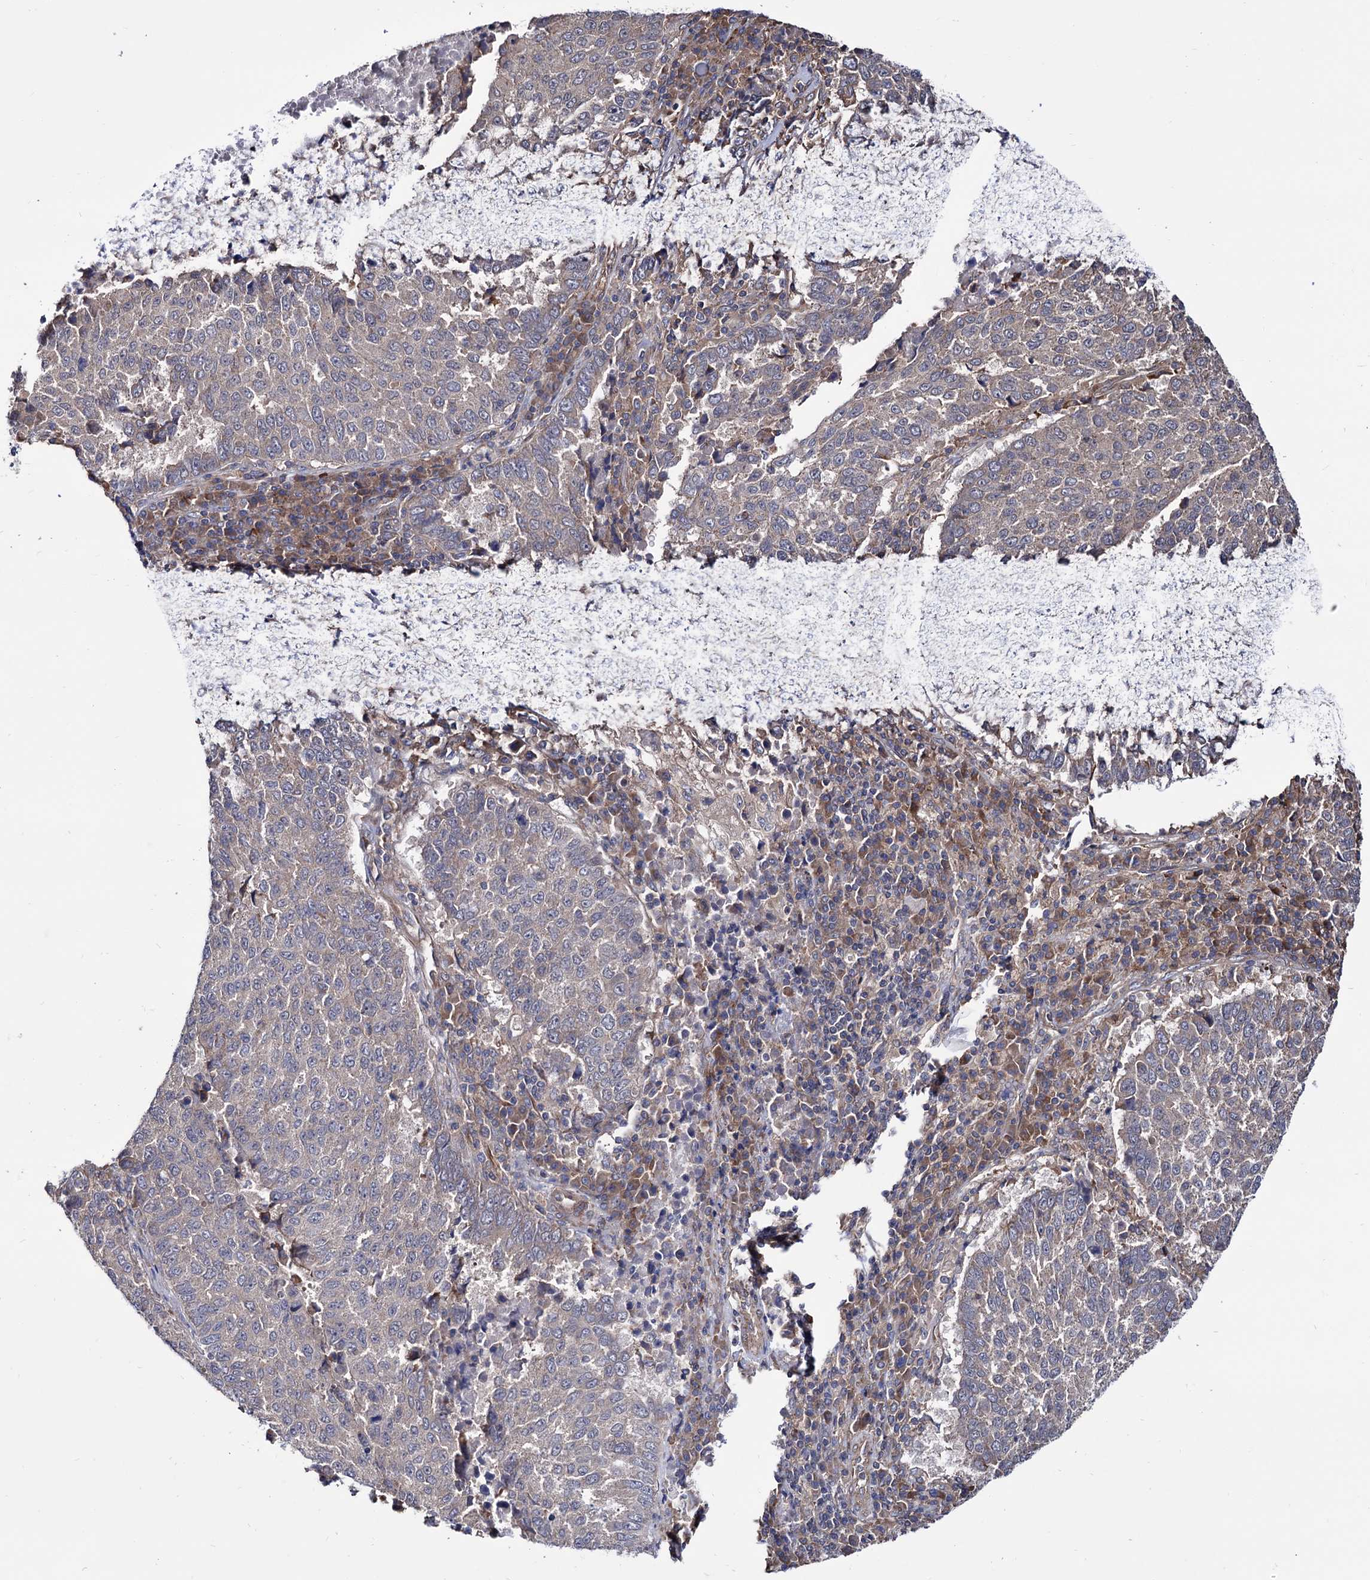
{"staining": {"intensity": "weak", "quantity": "<25%", "location": "cytoplasmic/membranous"}, "tissue": "lung cancer", "cell_type": "Tumor cells", "image_type": "cancer", "snomed": [{"axis": "morphology", "description": "Squamous cell carcinoma, NOS"}, {"axis": "topography", "description": "Lung"}], "caption": "Squamous cell carcinoma (lung) was stained to show a protein in brown. There is no significant positivity in tumor cells.", "gene": "FERMT2", "patient": {"sex": "male", "age": 73}}